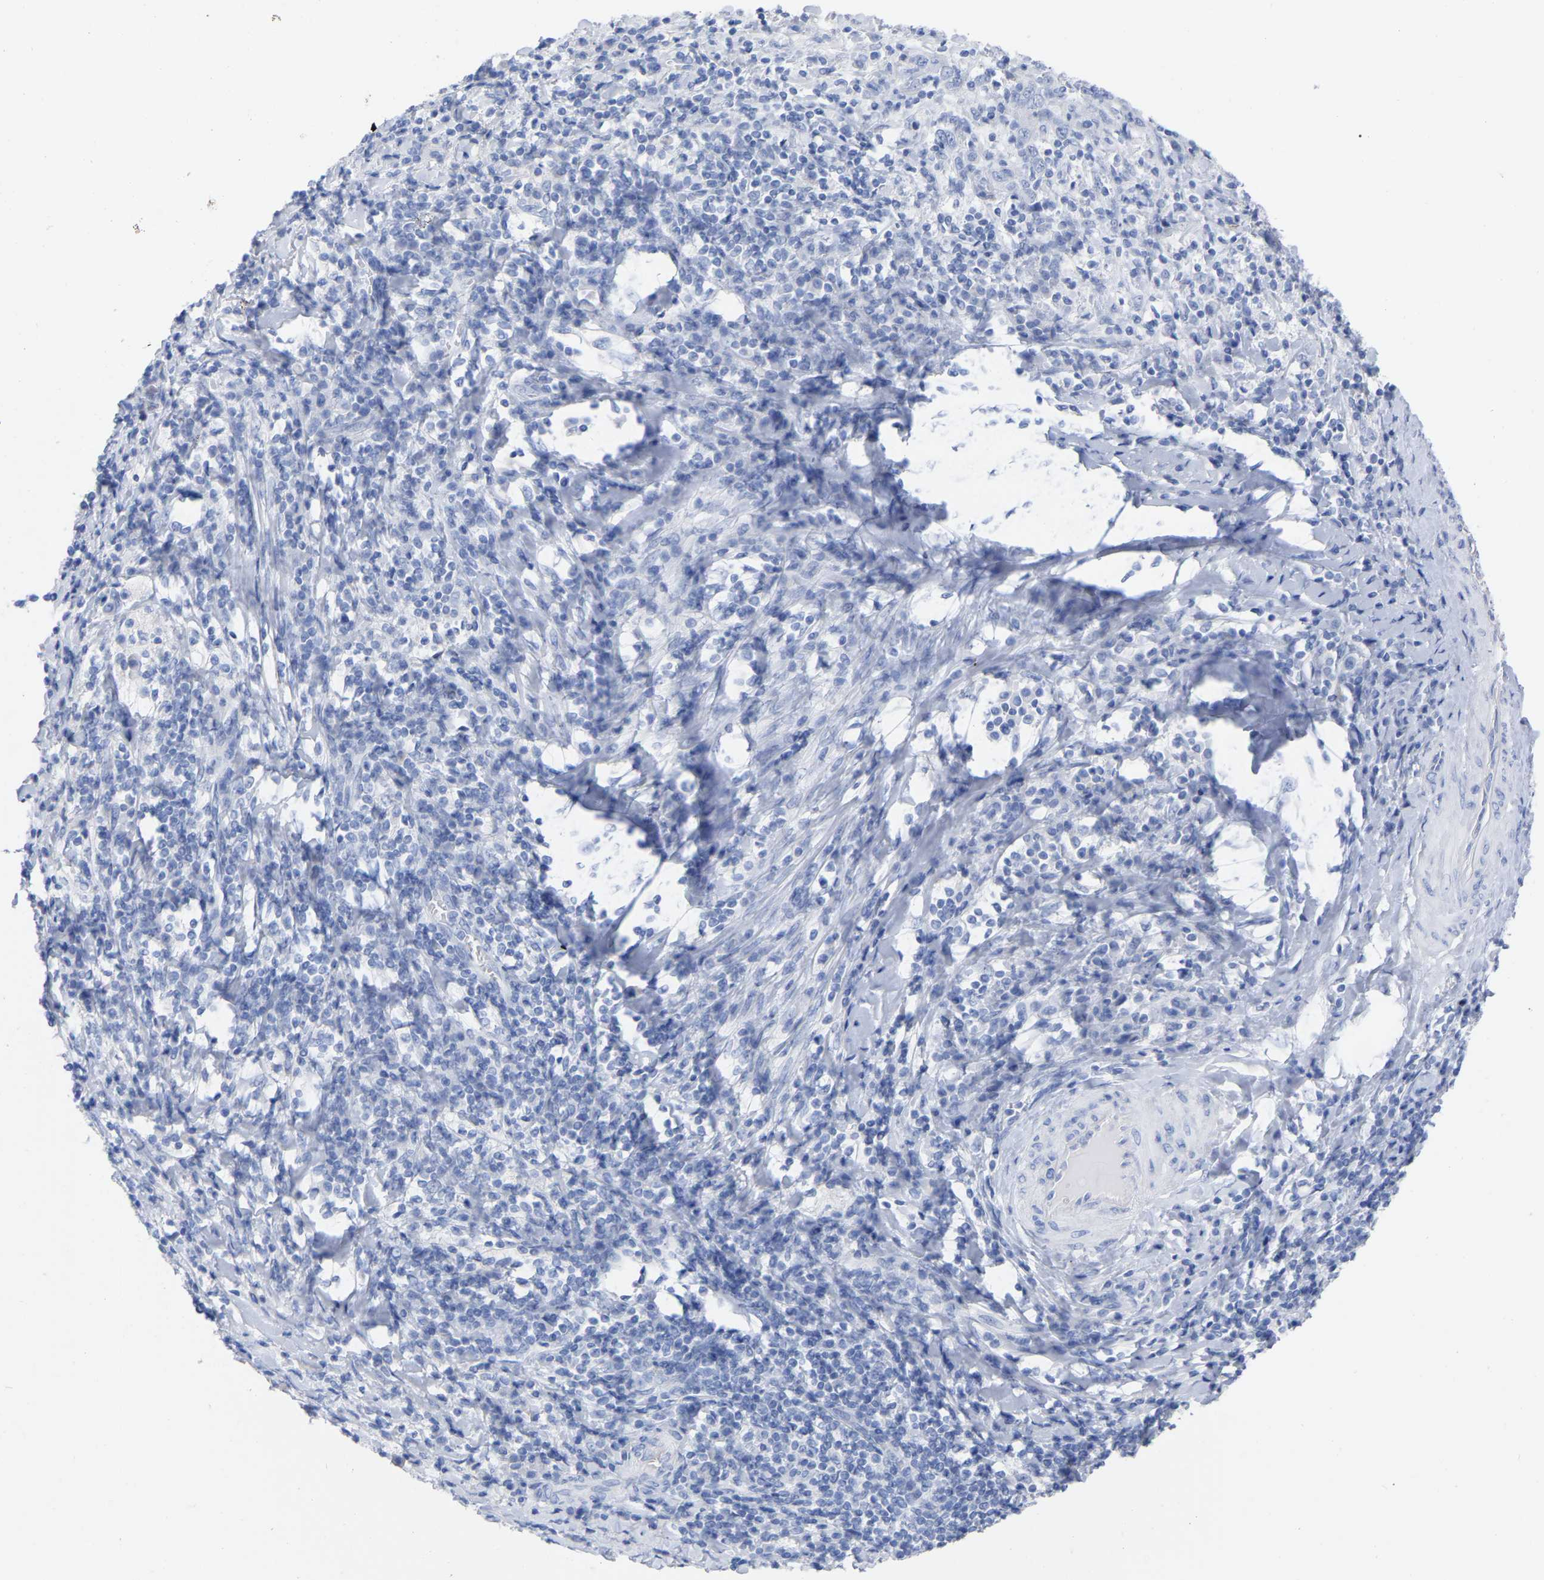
{"staining": {"intensity": "negative", "quantity": "none", "location": "none"}, "tissue": "cervical cancer", "cell_type": "Tumor cells", "image_type": "cancer", "snomed": [{"axis": "morphology", "description": "Squamous cell carcinoma, NOS"}, {"axis": "topography", "description": "Cervix"}], "caption": "Tumor cells are negative for brown protein staining in cervical cancer.", "gene": "HAPLN1", "patient": {"sex": "female", "age": 46}}